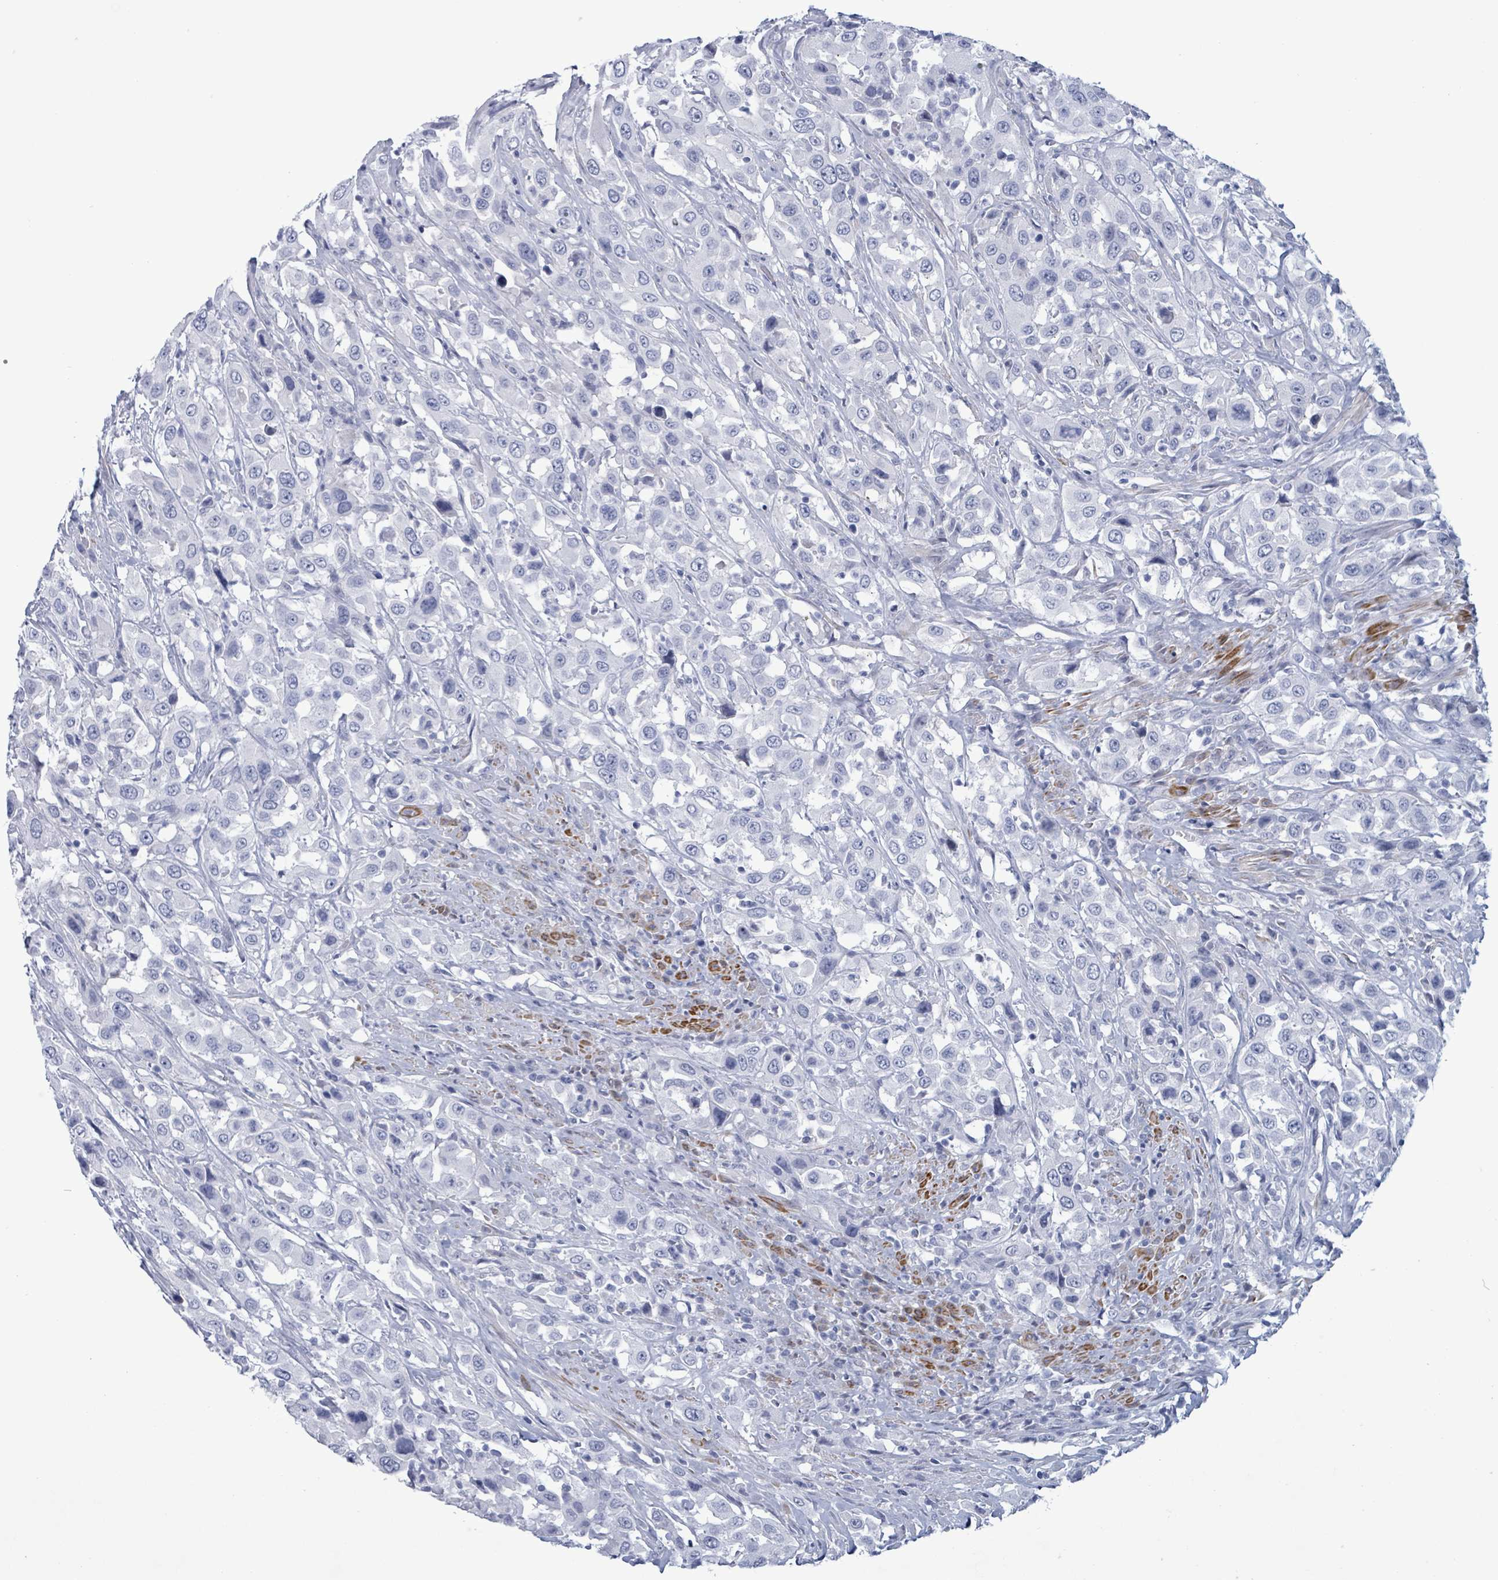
{"staining": {"intensity": "negative", "quantity": "none", "location": "none"}, "tissue": "urothelial cancer", "cell_type": "Tumor cells", "image_type": "cancer", "snomed": [{"axis": "morphology", "description": "Urothelial carcinoma, High grade"}, {"axis": "topography", "description": "Urinary bladder"}], "caption": "Immunohistochemistry micrograph of neoplastic tissue: urothelial cancer stained with DAB demonstrates no significant protein positivity in tumor cells. Nuclei are stained in blue.", "gene": "ZNF771", "patient": {"sex": "male", "age": 61}}